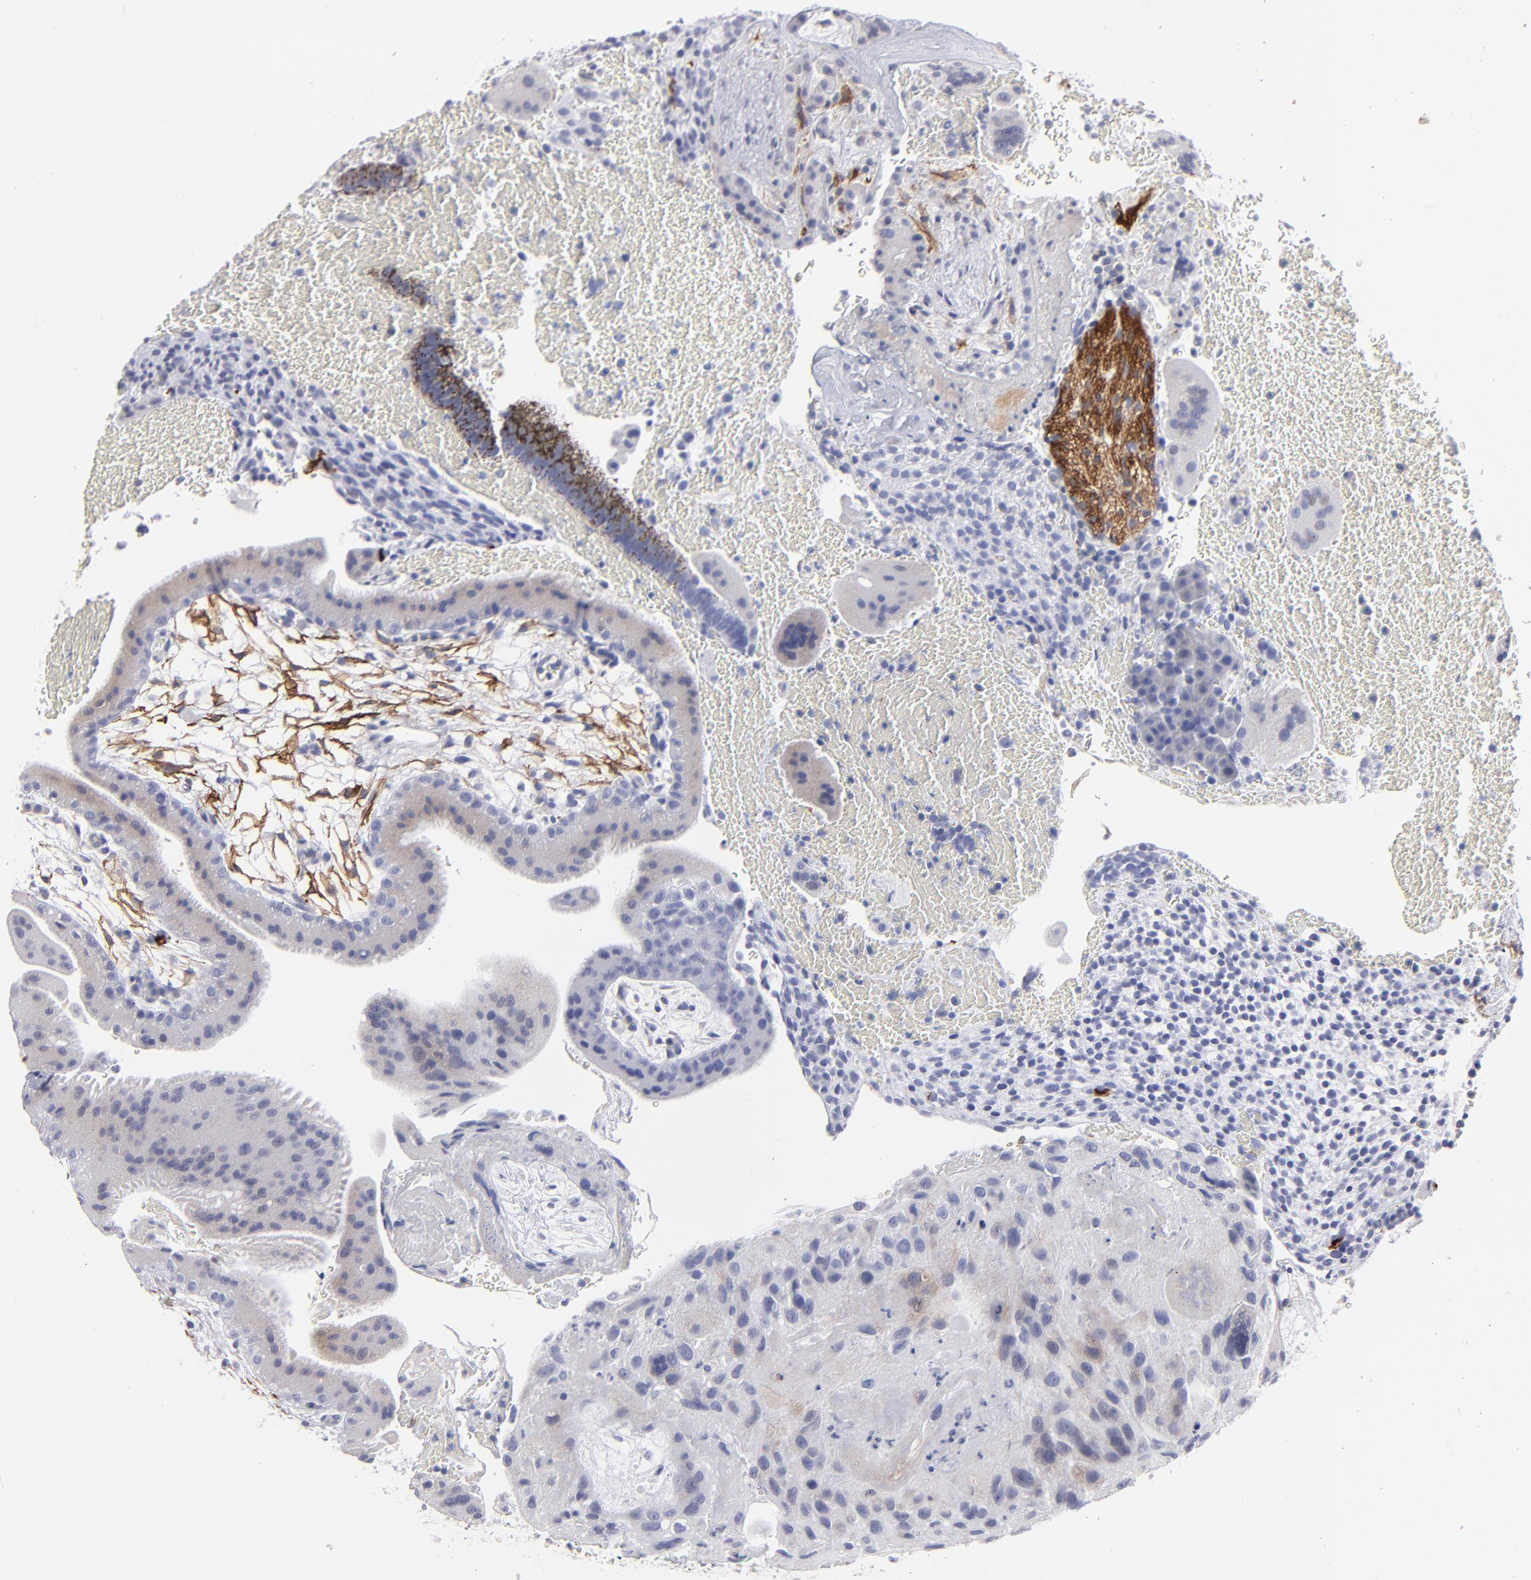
{"staining": {"intensity": "weak", "quantity": "<25%", "location": "cytoplasmic/membranous"}, "tissue": "placenta", "cell_type": "Decidual cells", "image_type": "normal", "snomed": [{"axis": "morphology", "description": "Normal tissue, NOS"}, {"axis": "topography", "description": "Placenta"}], "caption": "Immunohistochemistry image of unremarkable placenta stained for a protein (brown), which demonstrates no expression in decidual cells.", "gene": "CADM3", "patient": {"sex": "female", "age": 19}}